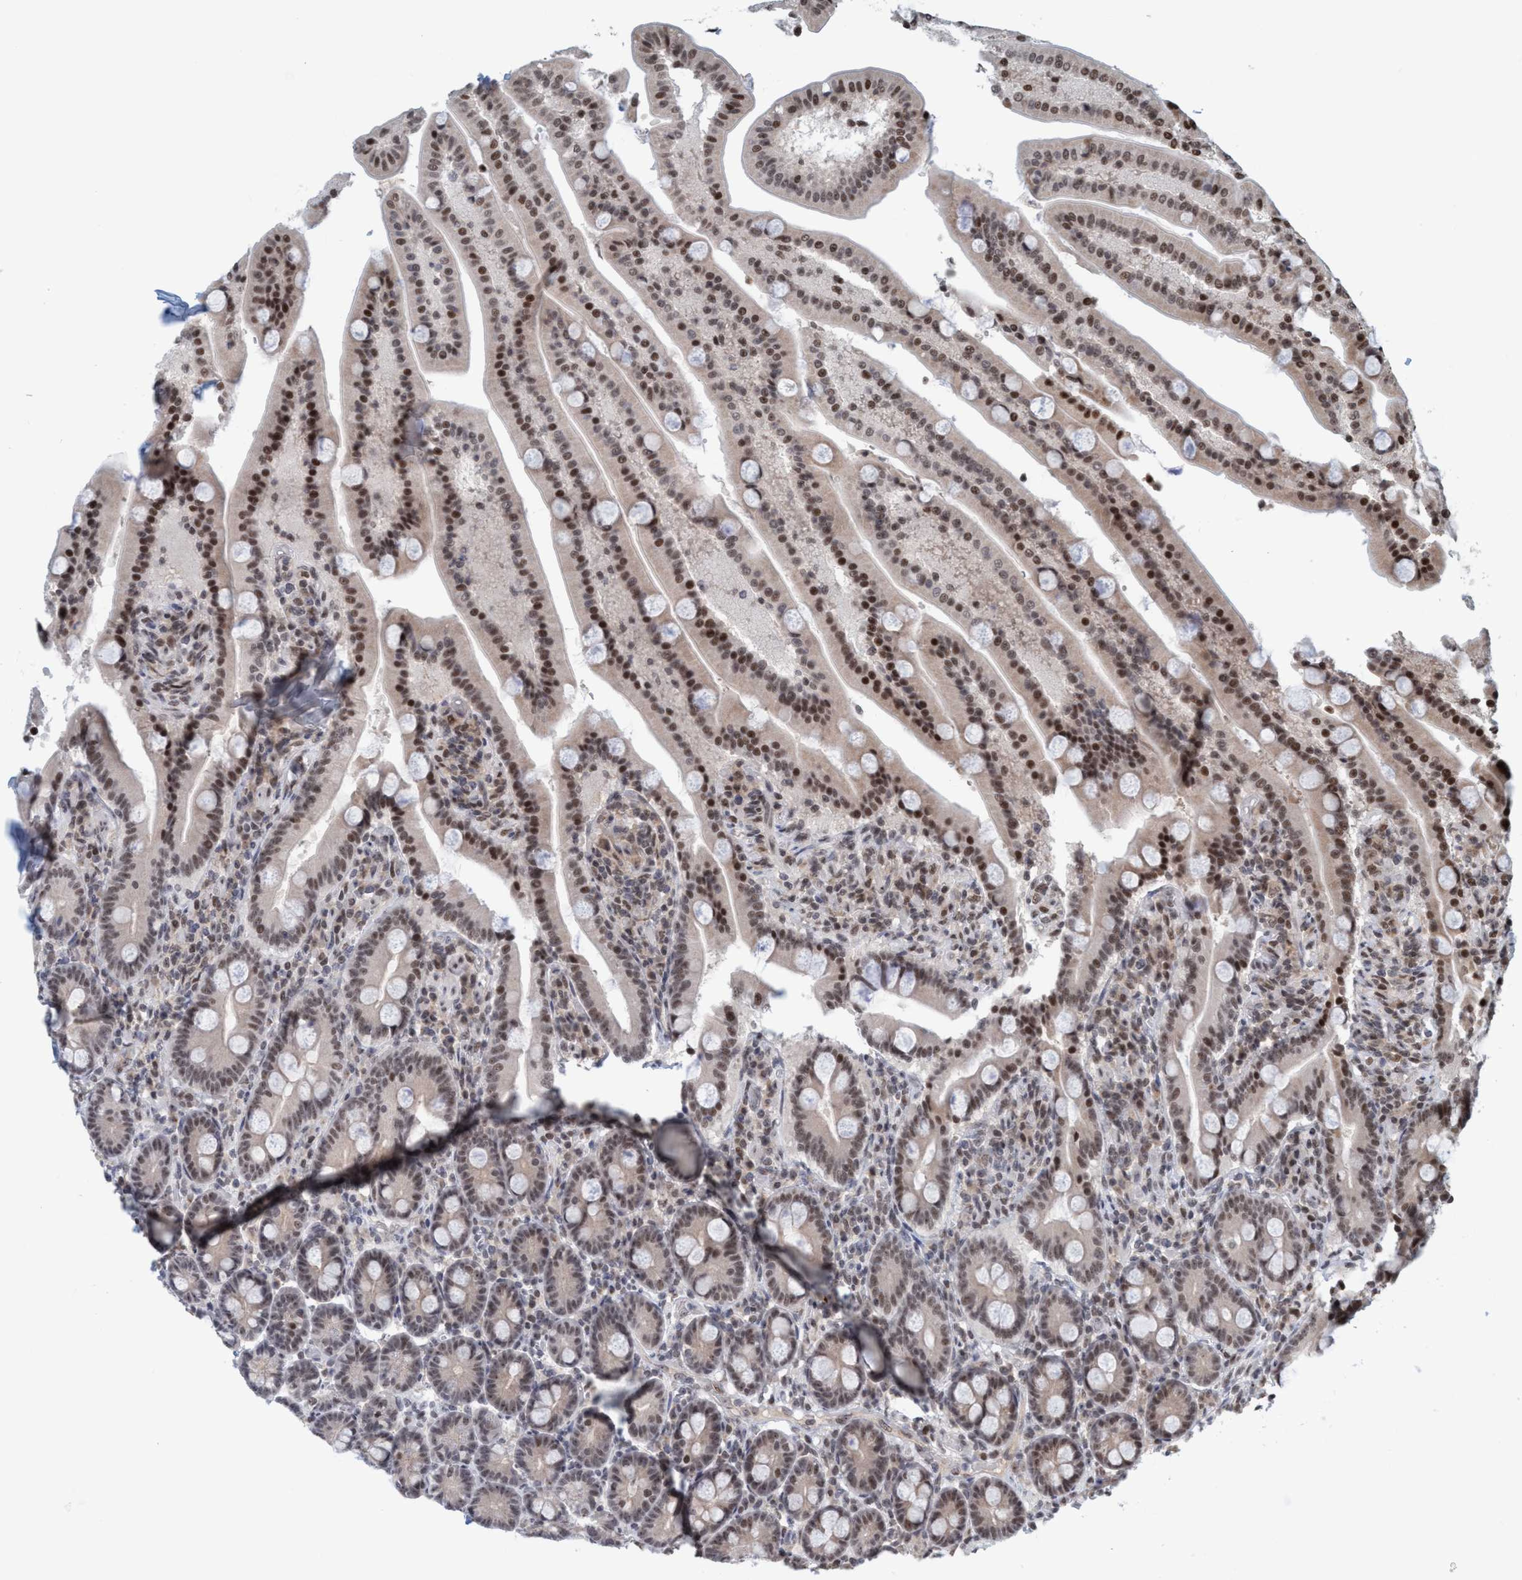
{"staining": {"intensity": "moderate", "quantity": "25%-75%", "location": "nuclear"}, "tissue": "duodenum", "cell_type": "Glandular cells", "image_type": "normal", "snomed": [{"axis": "morphology", "description": "Normal tissue, NOS"}, {"axis": "topography", "description": "Duodenum"}], "caption": "A brown stain highlights moderate nuclear staining of a protein in glandular cells of benign human duodenum. Using DAB (brown) and hematoxylin (blue) stains, captured at high magnification using brightfield microscopy.", "gene": "SMCR8", "patient": {"sex": "male", "age": 54}}